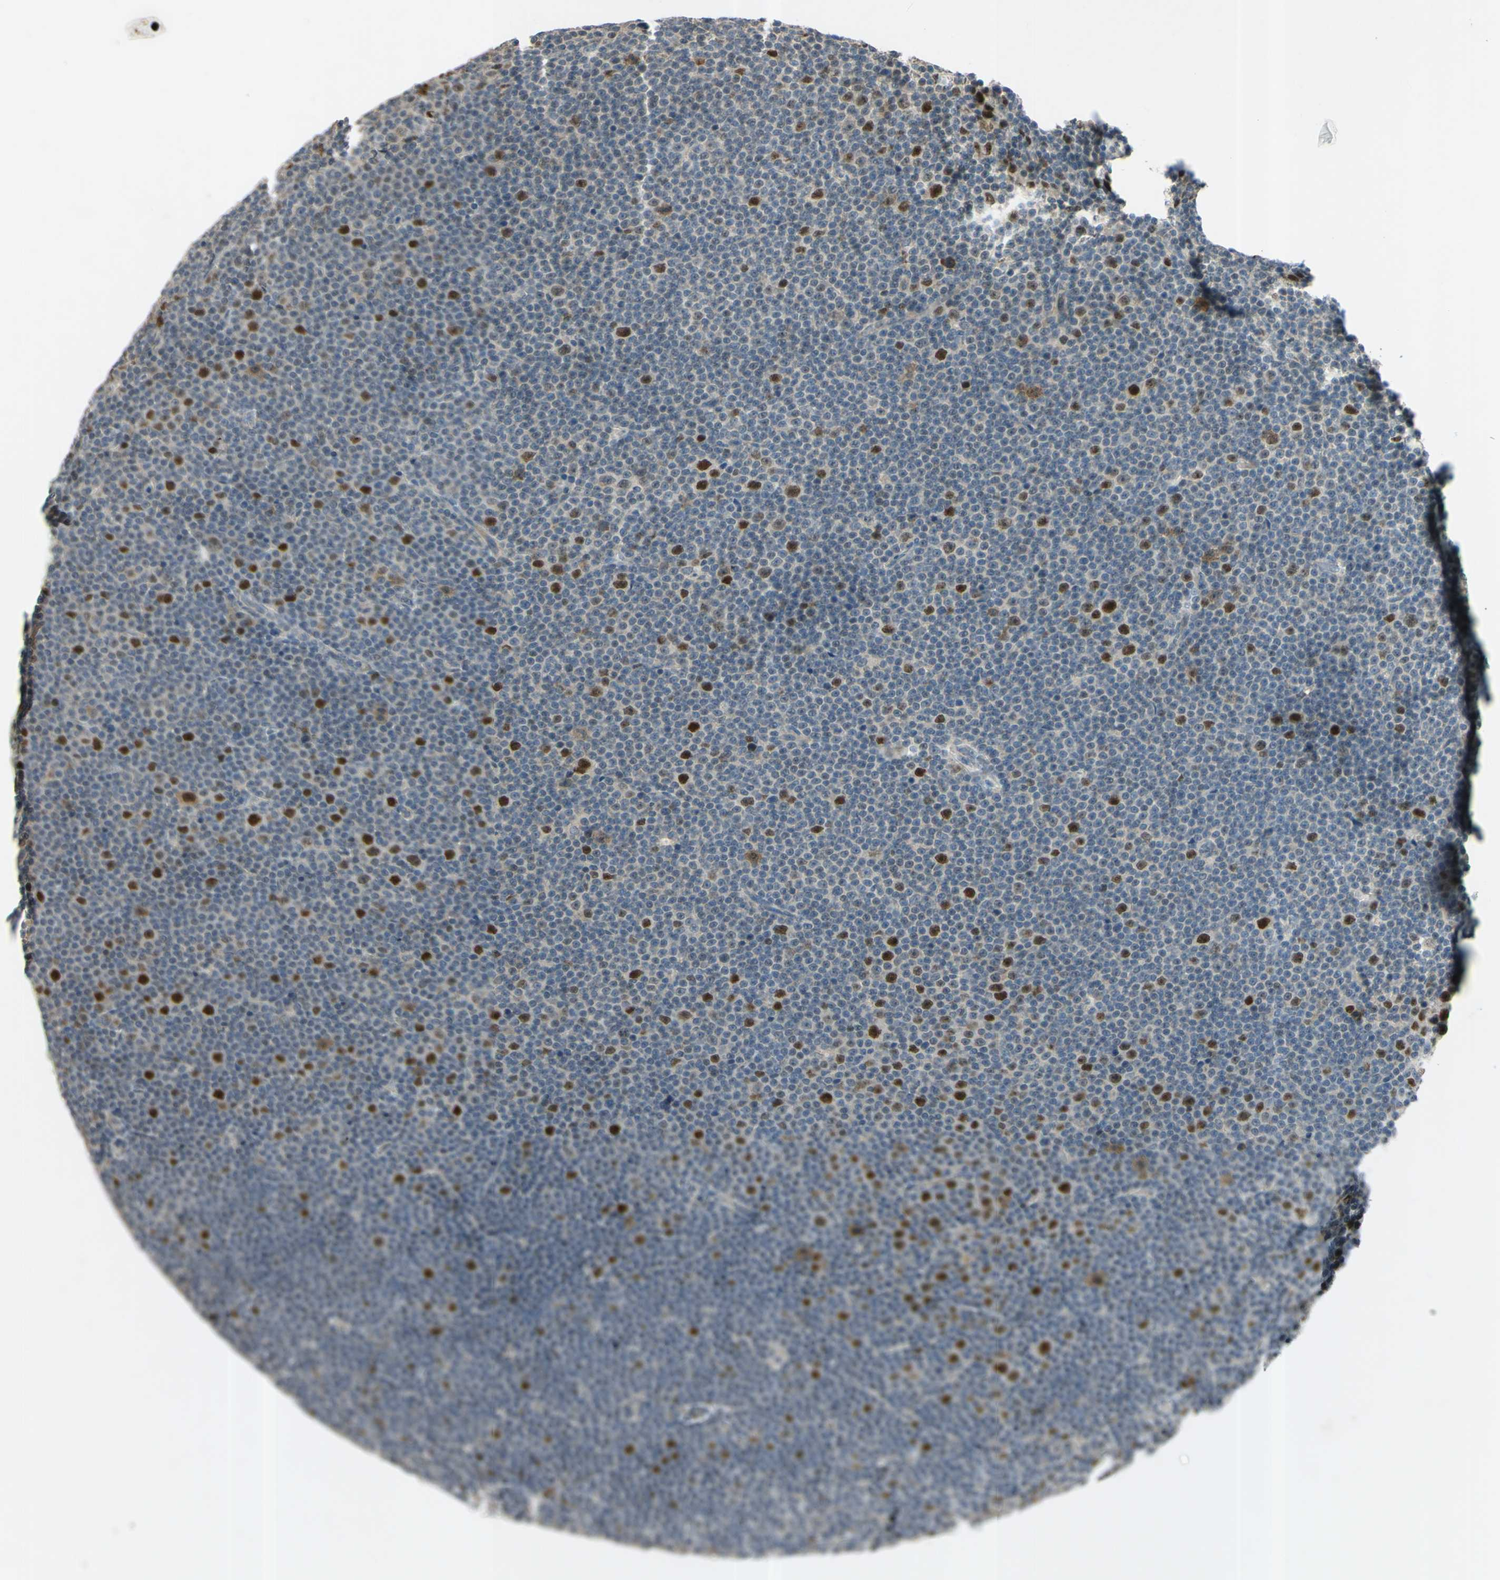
{"staining": {"intensity": "strong", "quantity": "<25%", "location": "nuclear"}, "tissue": "lymphoma", "cell_type": "Tumor cells", "image_type": "cancer", "snomed": [{"axis": "morphology", "description": "Malignant lymphoma, non-Hodgkin's type, Low grade"}, {"axis": "topography", "description": "Lymph node"}], "caption": "Protein staining demonstrates strong nuclear positivity in approximately <25% of tumor cells in malignant lymphoma, non-Hodgkin's type (low-grade). Using DAB (brown) and hematoxylin (blue) stains, captured at high magnification using brightfield microscopy.", "gene": "RAD18", "patient": {"sex": "female", "age": 67}}